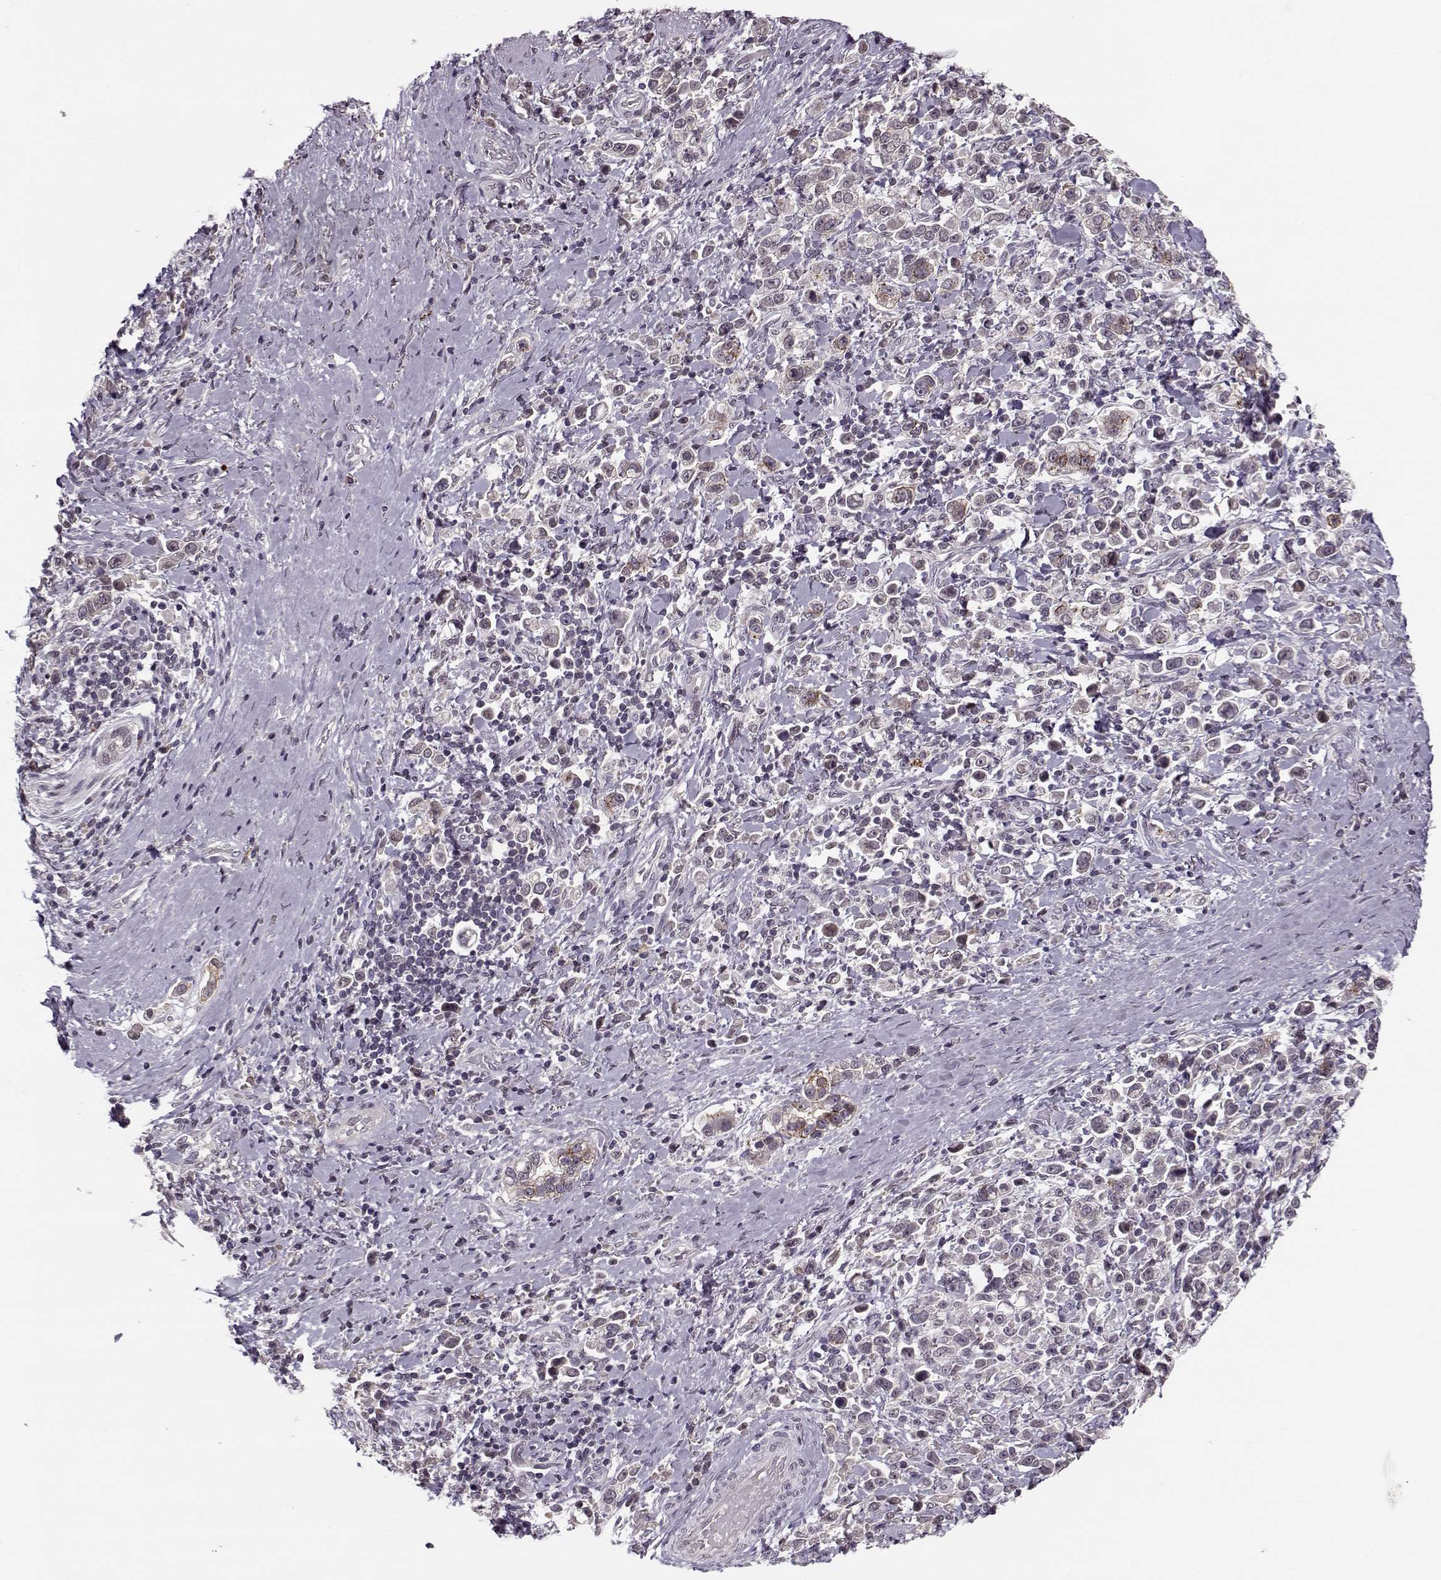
{"staining": {"intensity": "moderate", "quantity": "<25%", "location": "cytoplasmic/membranous"}, "tissue": "stomach cancer", "cell_type": "Tumor cells", "image_type": "cancer", "snomed": [{"axis": "morphology", "description": "Adenocarcinoma, NOS"}, {"axis": "topography", "description": "Stomach"}], "caption": "Human stomach cancer (adenocarcinoma) stained for a protein (brown) displays moderate cytoplasmic/membranous positive staining in approximately <25% of tumor cells.", "gene": "DNAI3", "patient": {"sex": "male", "age": 93}}